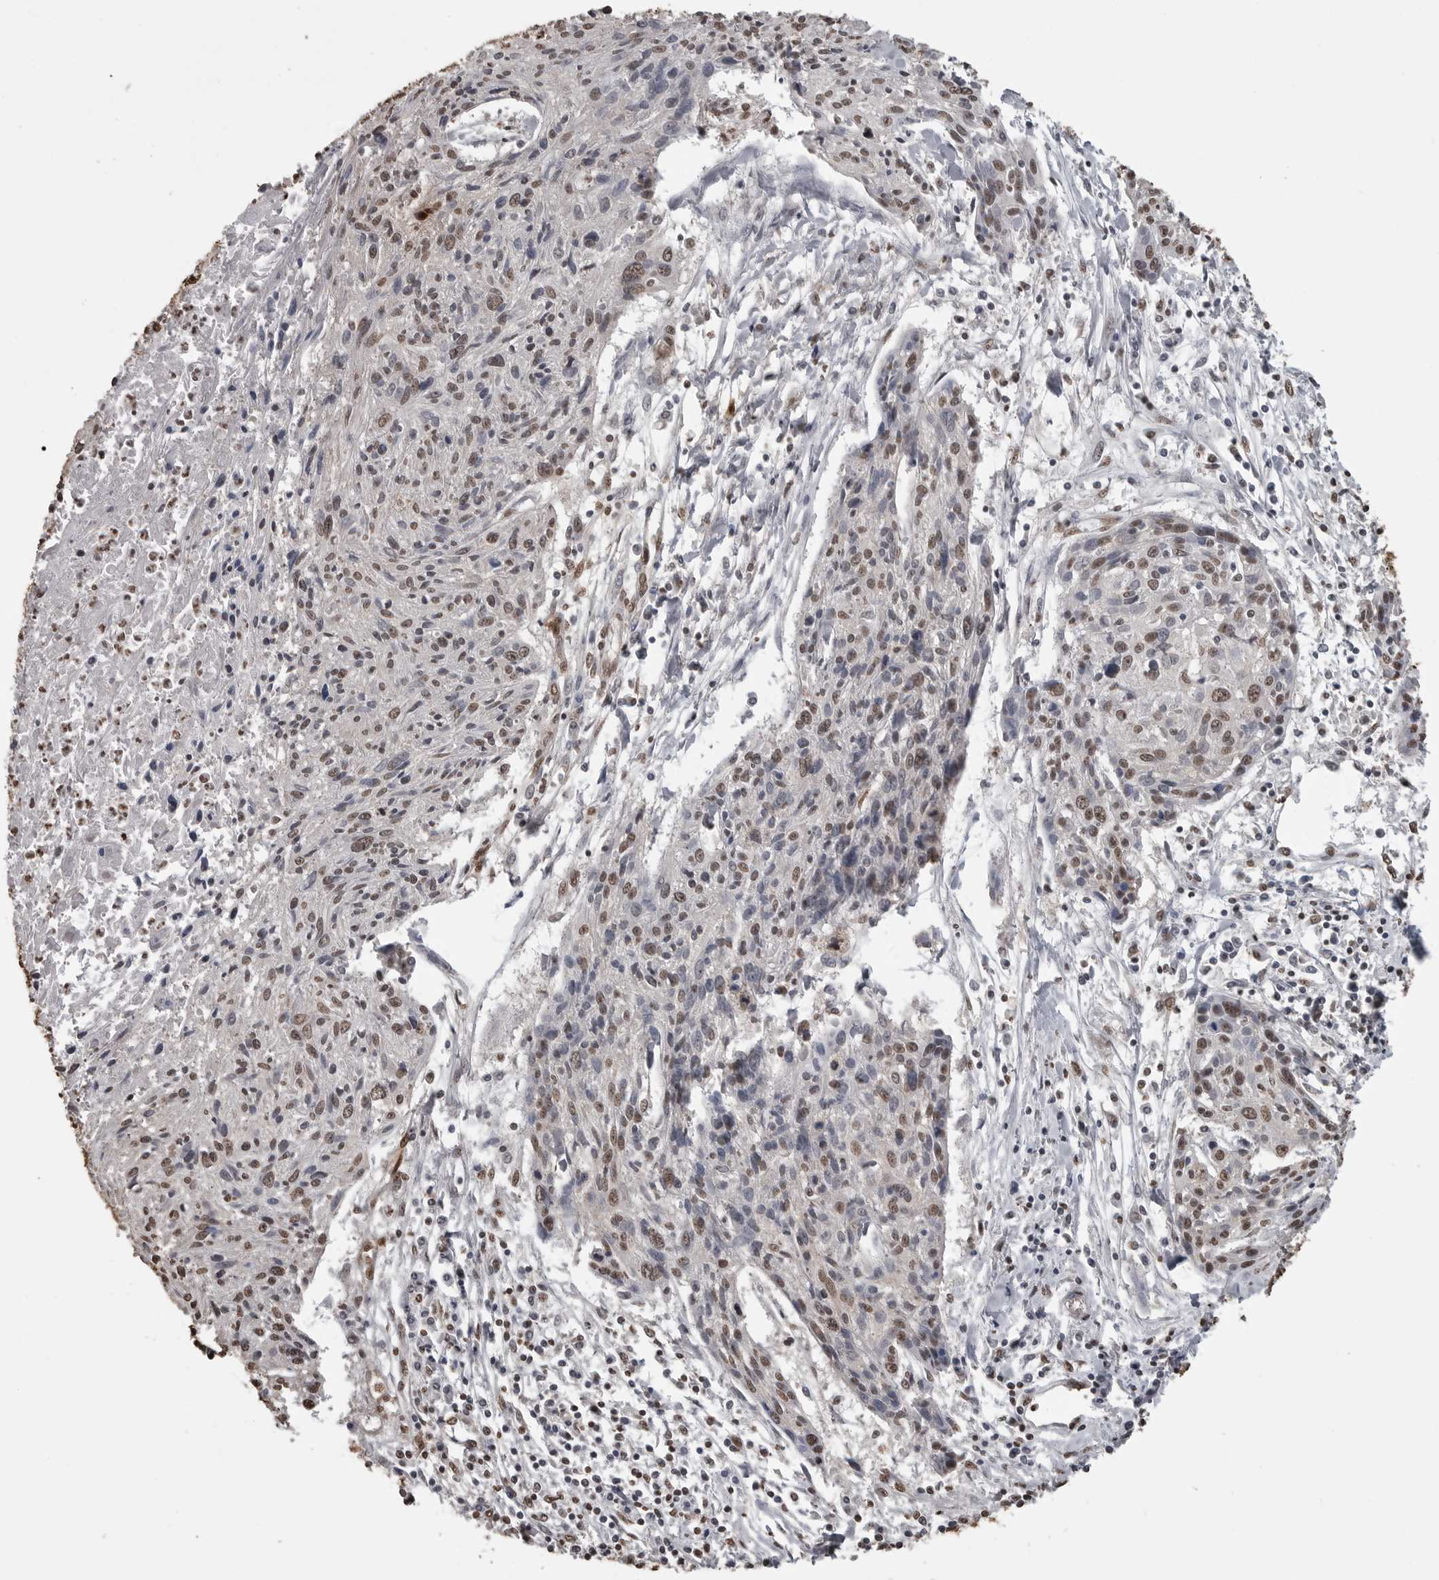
{"staining": {"intensity": "weak", "quantity": ">75%", "location": "nuclear"}, "tissue": "cervical cancer", "cell_type": "Tumor cells", "image_type": "cancer", "snomed": [{"axis": "morphology", "description": "Squamous cell carcinoma, NOS"}, {"axis": "topography", "description": "Cervix"}], "caption": "IHC (DAB) staining of human cervical squamous cell carcinoma displays weak nuclear protein staining in approximately >75% of tumor cells.", "gene": "SMAD2", "patient": {"sex": "female", "age": 51}}